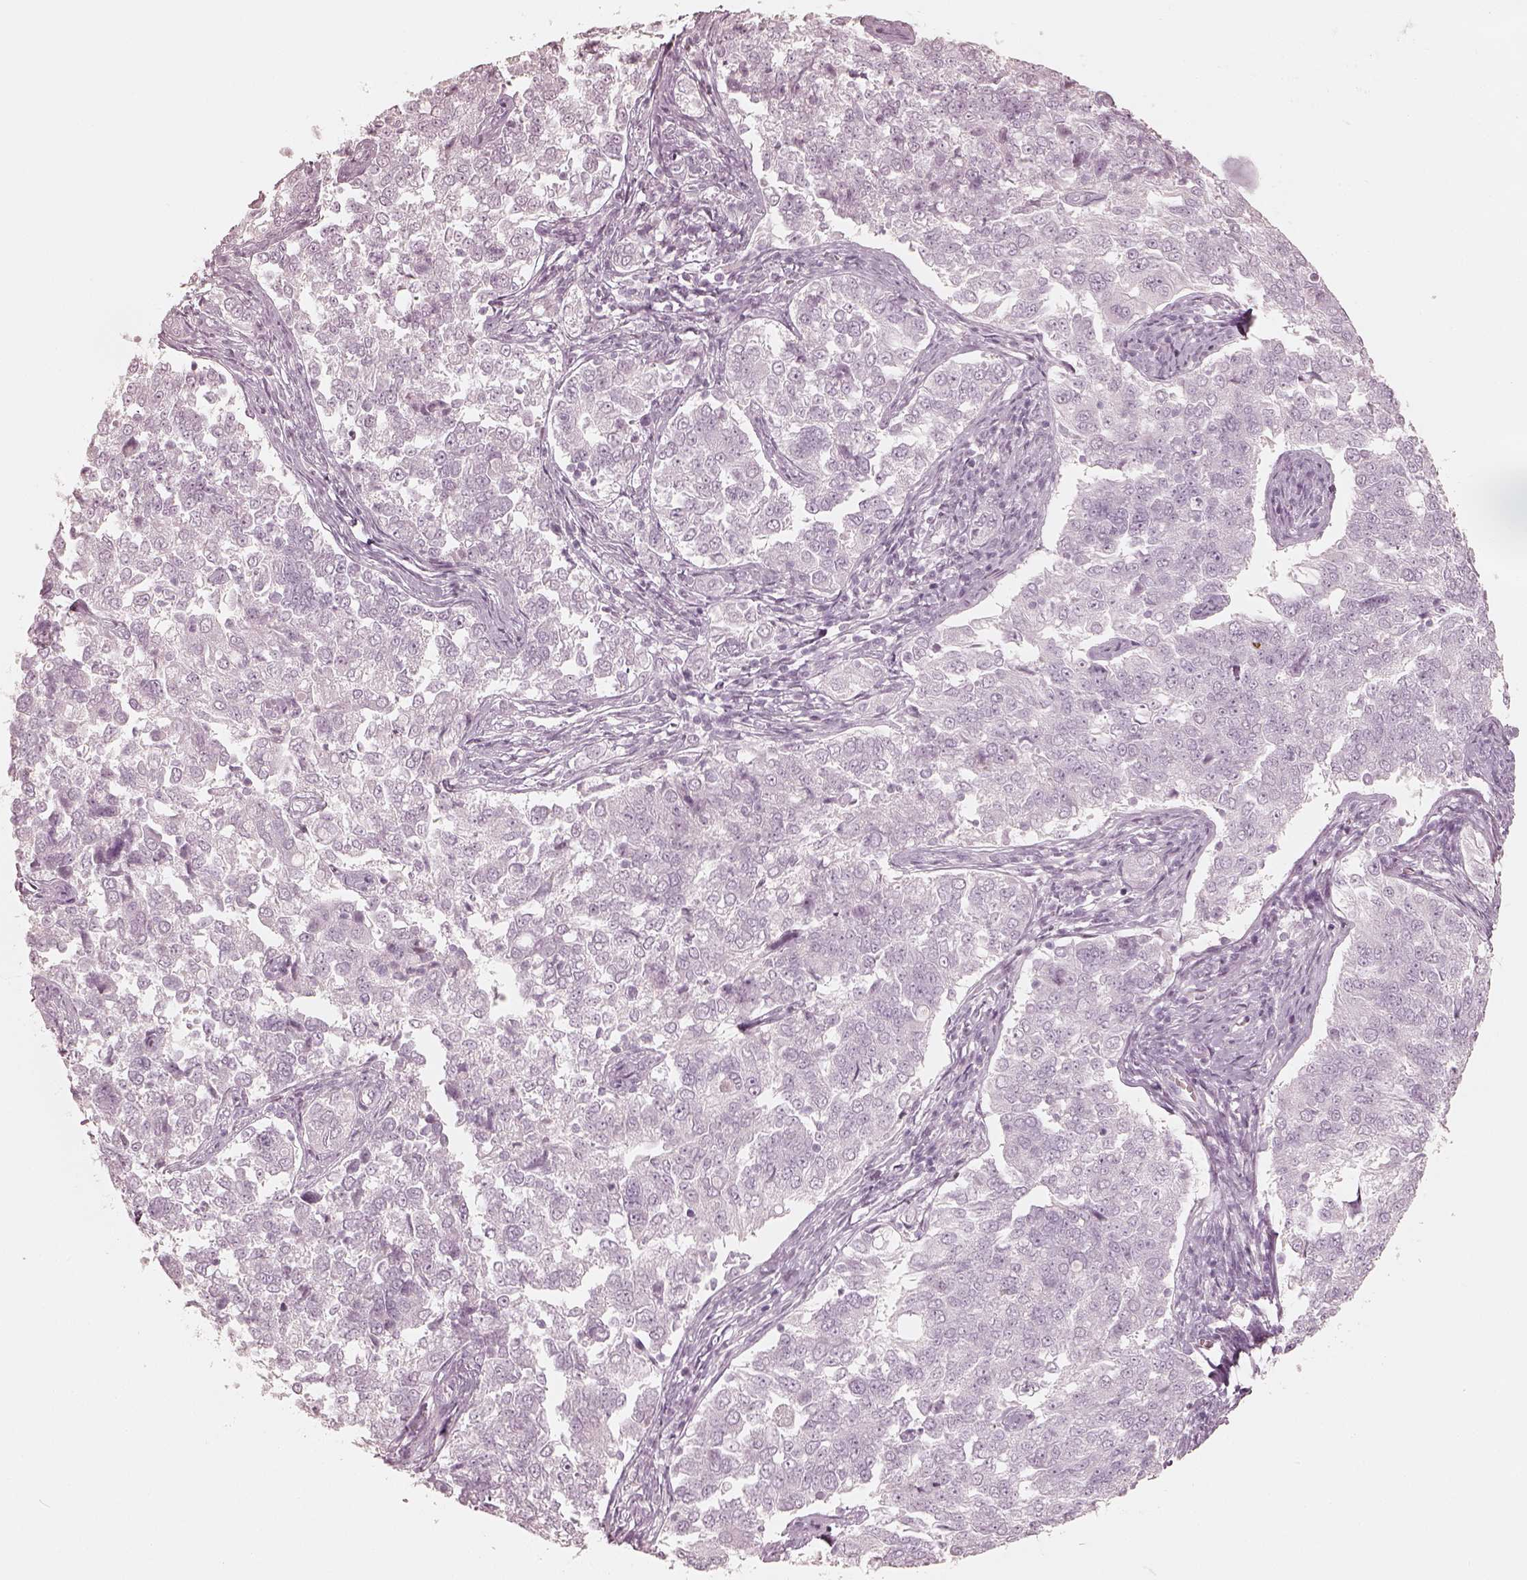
{"staining": {"intensity": "negative", "quantity": "none", "location": "none"}, "tissue": "endometrial cancer", "cell_type": "Tumor cells", "image_type": "cancer", "snomed": [{"axis": "morphology", "description": "Adenocarcinoma, NOS"}, {"axis": "topography", "description": "Endometrium"}], "caption": "This photomicrograph is of adenocarcinoma (endometrial) stained with immunohistochemistry to label a protein in brown with the nuclei are counter-stained blue. There is no positivity in tumor cells.", "gene": "KRT82", "patient": {"sex": "female", "age": 43}}